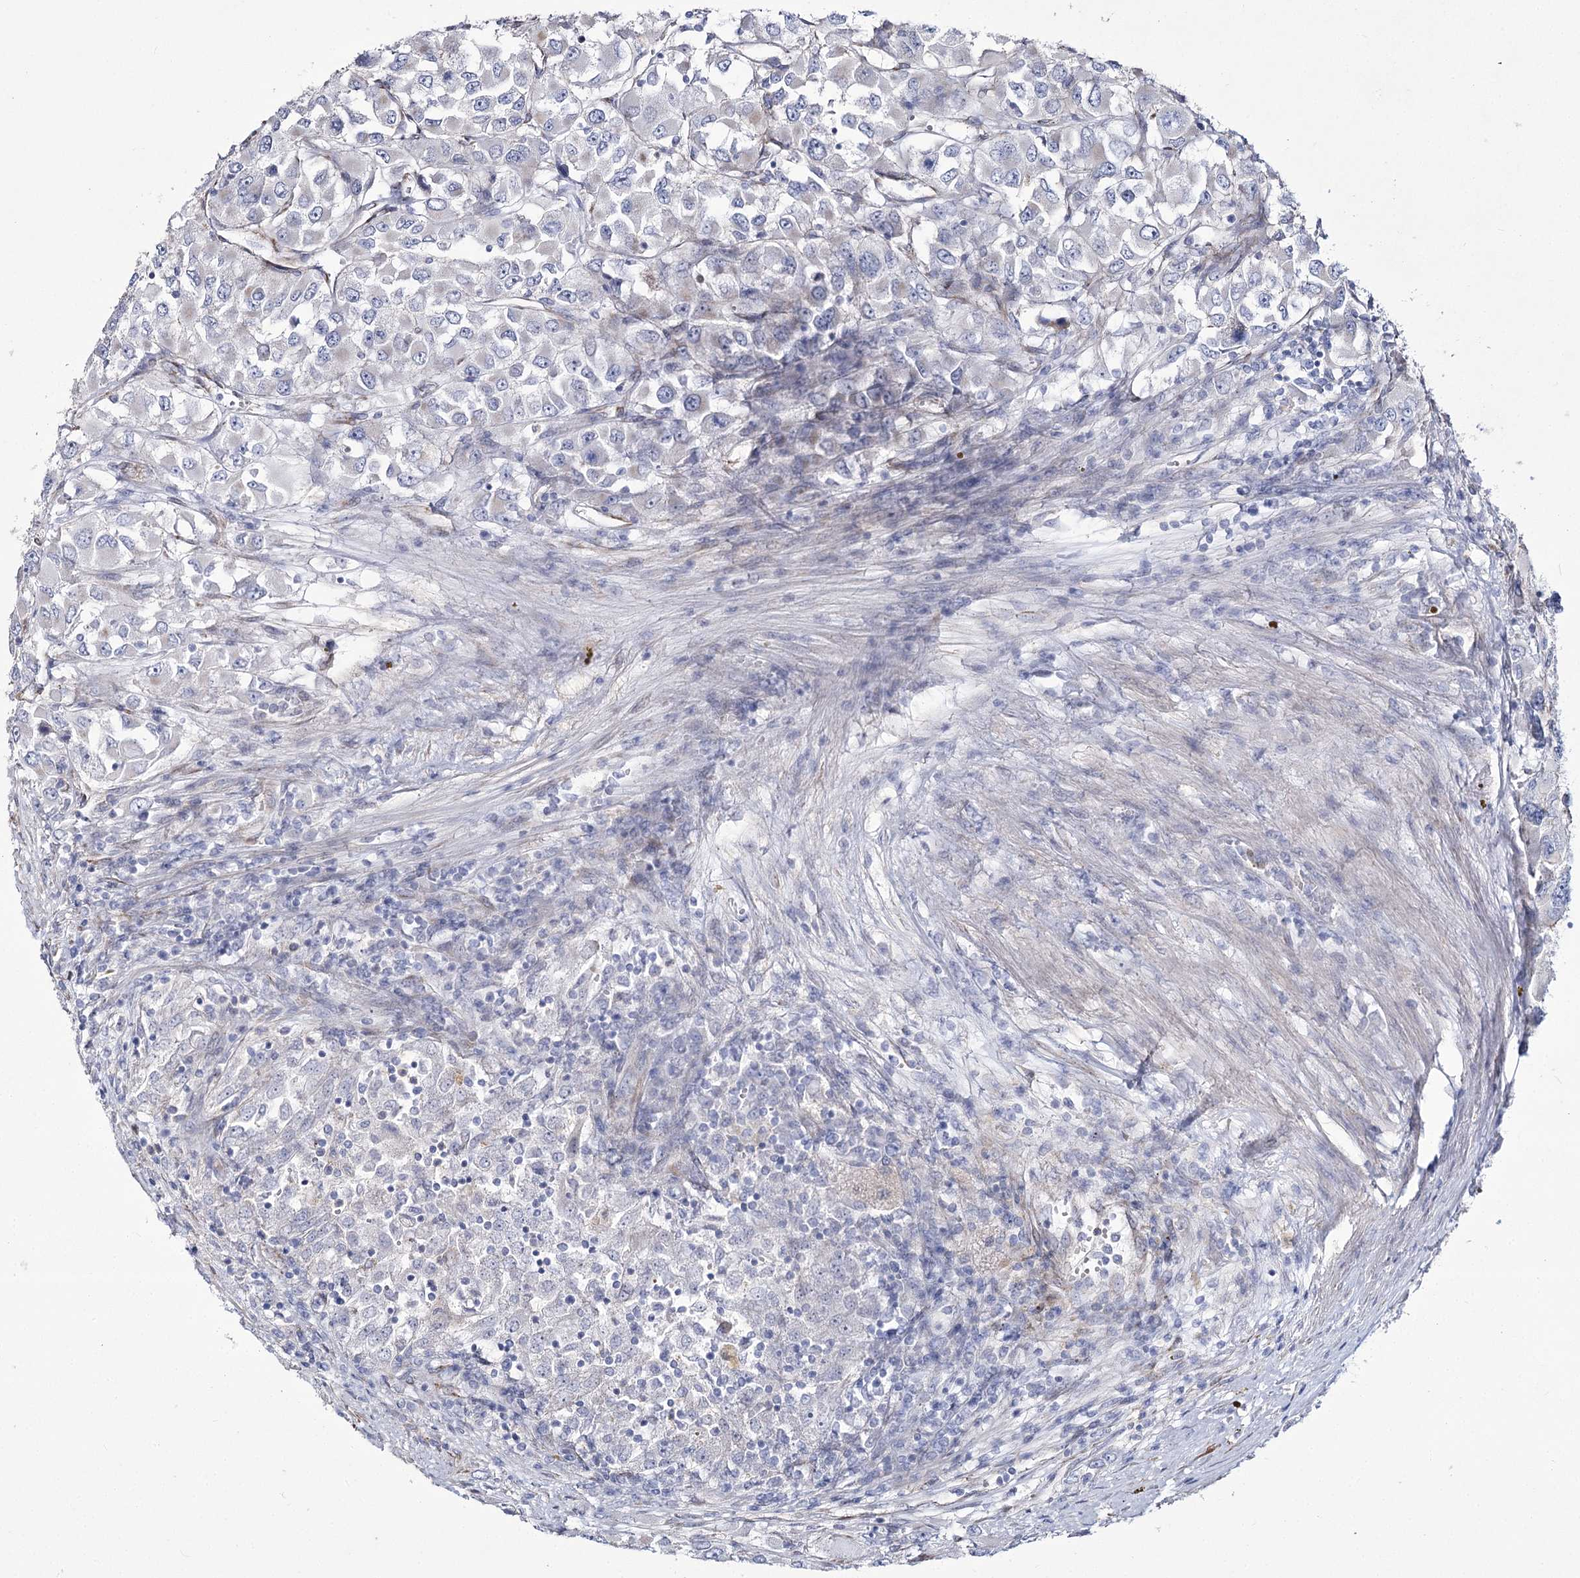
{"staining": {"intensity": "negative", "quantity": "none", "location": "none"}, "tissue": "renal cancer", "cell_type": "Tumor cells", "image_type": "cancer", "snomed": [{"axis": "morphology", "description": "Adenocarcinoma, NOS"}, {"axis": "topography", "description": "Kidney"}], "caption": "IHC of human renal cancer demonstrates no positivity in tumor cells.", "gene": "ME3", "patient": {"sex": "female", "age": 52}}